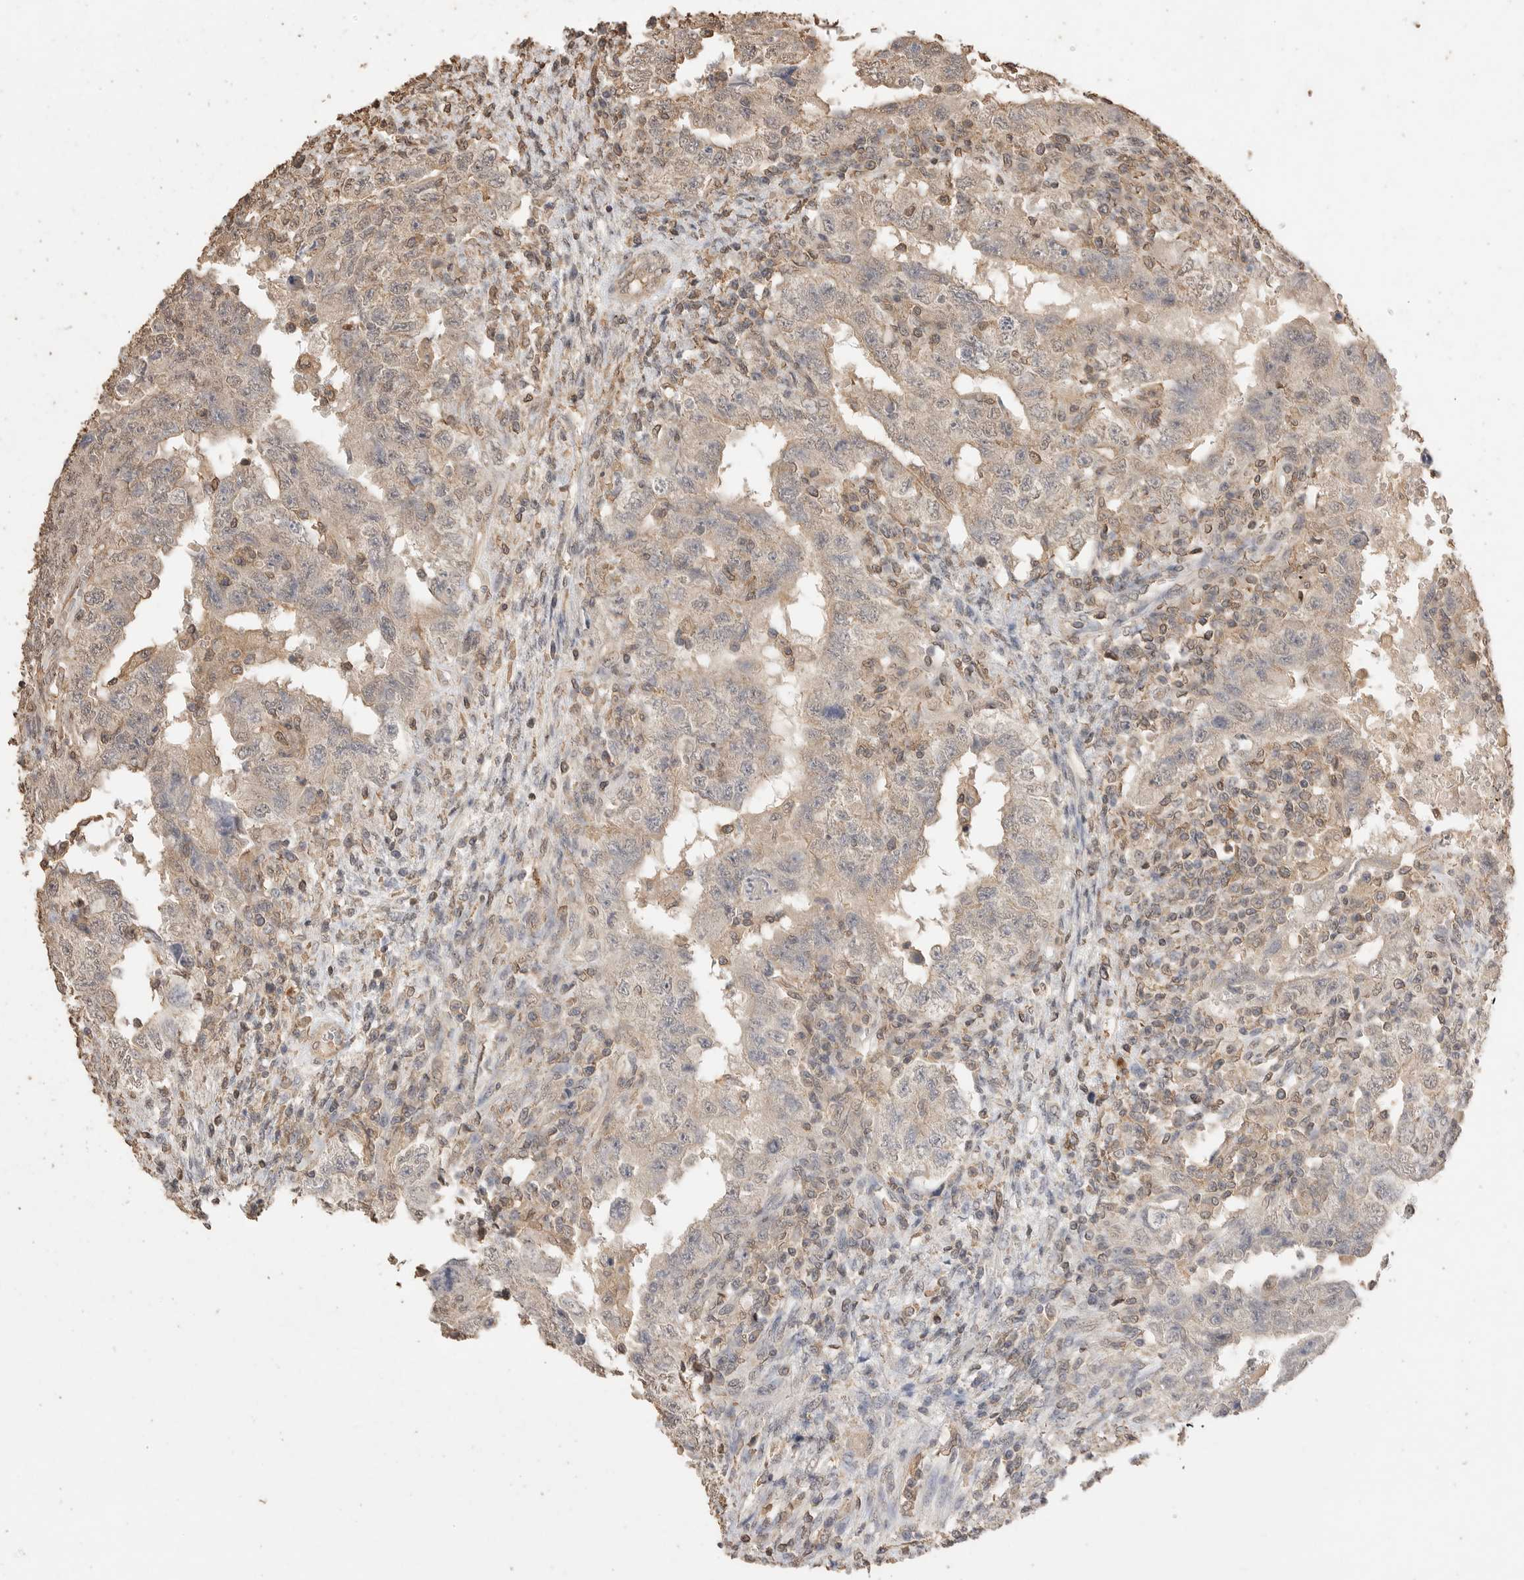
{"staining": {"intensity": "weak", "quantity": "<25%", "location": "nuclear"}, "tissue": "testis cancer", "cell_type": "Tumor cells", "image_type": "cancer", "snomed": [{"axis": "morphology", "description": "Carcinoma, Embryonal, NOS"}, {"axis": "topography", "description": "Testis"}], "caption": "Tumor cells show no significant staining in testis cancer (embryonal carcinoma). (Stains: DAB immunohistochemistry with hematoxylin counter stain, Microscopy: brightfield microscopy at high magnification).", "gene": "MAP2K1", "patient": {"sex": "male", "age": 26}}